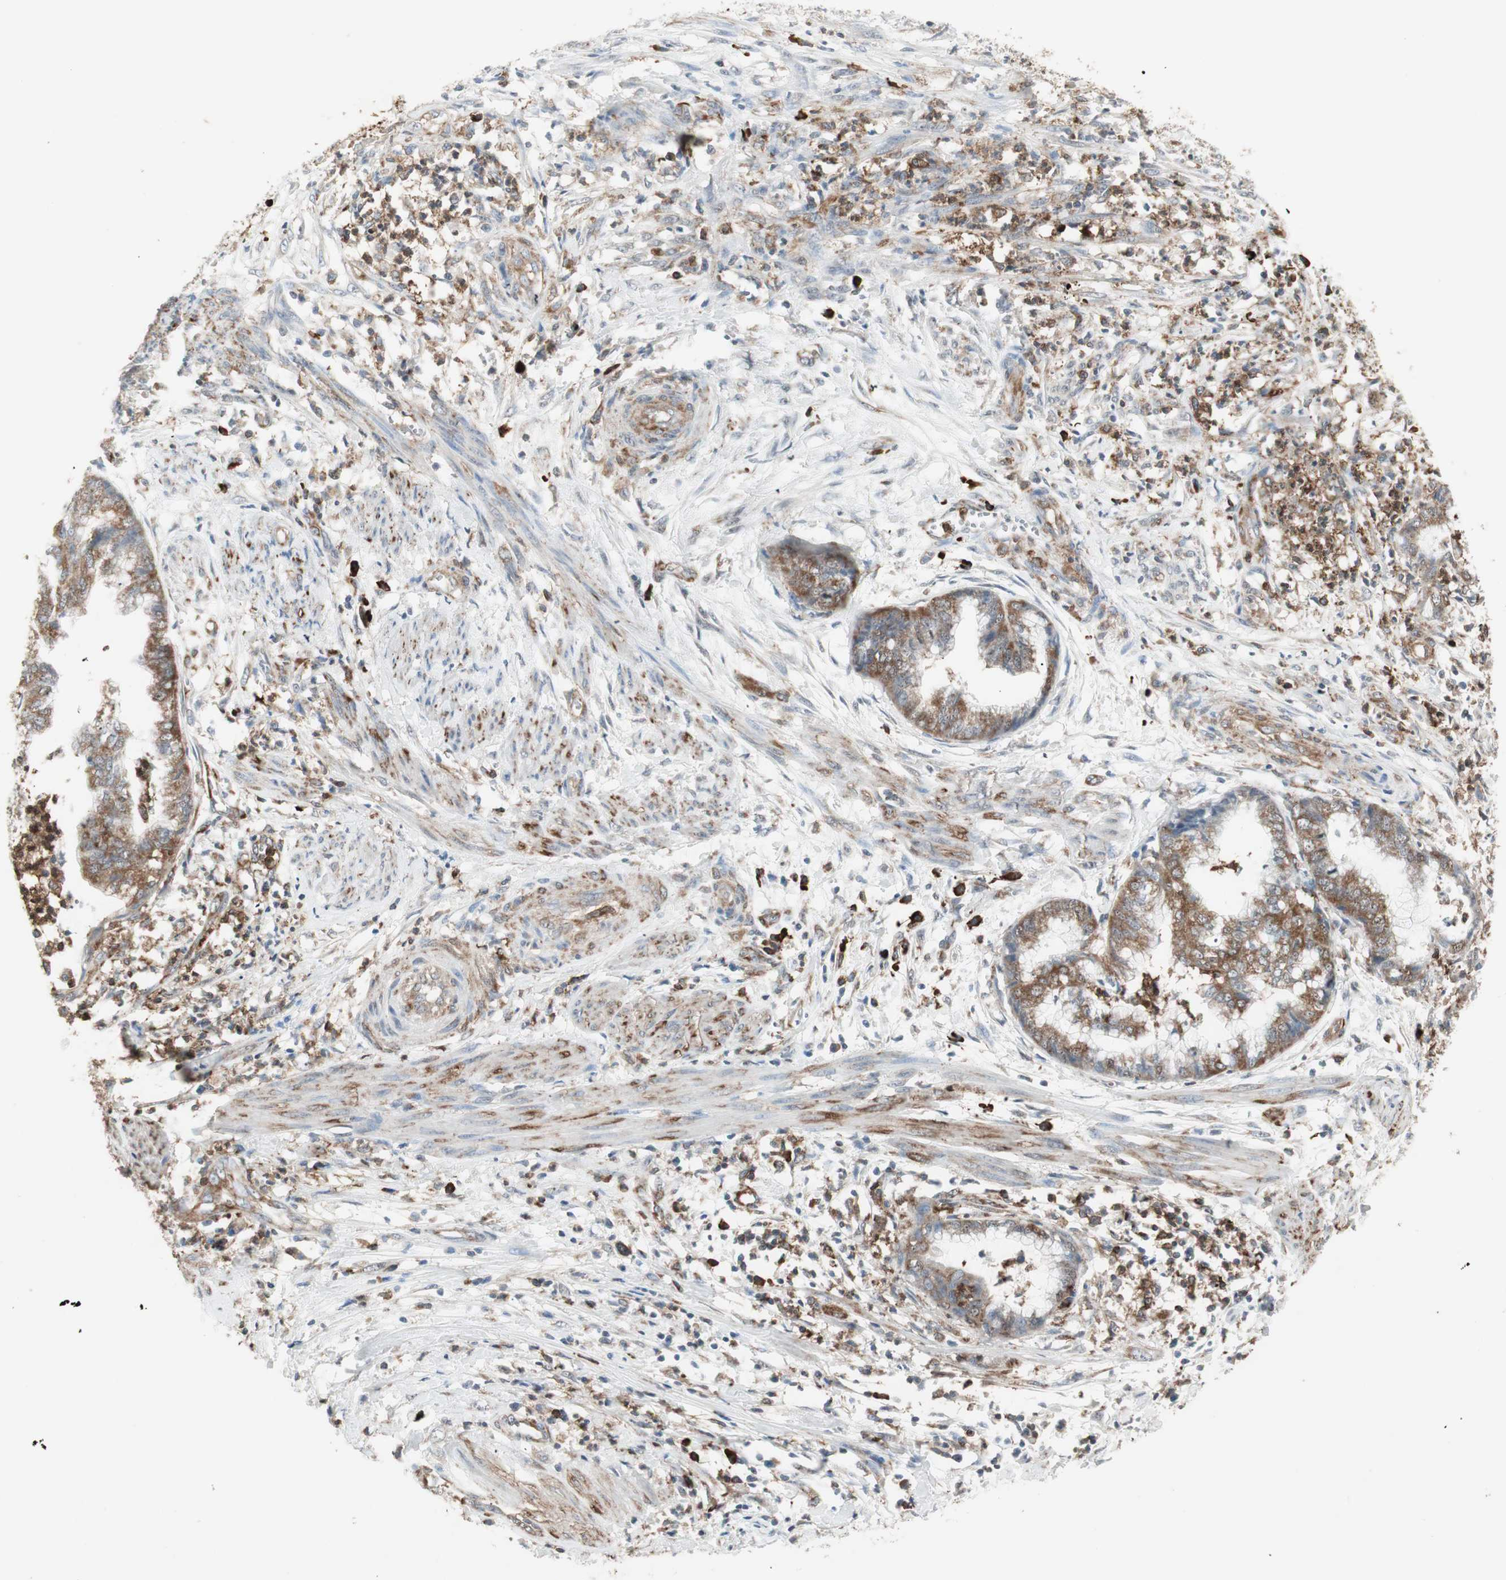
{"staining": {"intensity": "strong", "quantity": ">75%", "location": "cytoplasmic/membranous"}, "tissue": "endometrial cancer", "cell_type": "Tumor cells", "image_type": "cancer", "snomed": [{"axis": "morphology", "description": "Necrosis, NOS"}, {"axis": "morphology", "description": "Adenocarcinoma, NOS"}, {"axis": "topography", "description": "Endometrium"}], "caption": "A high amount of strong cytoplasmic/membranous expression is present in about >75% of tumor cells in endometrial cancer (adenocarcinoma) tissue.", "gene": "MMP3", "patient": {"sex": "female", "age": 79}}